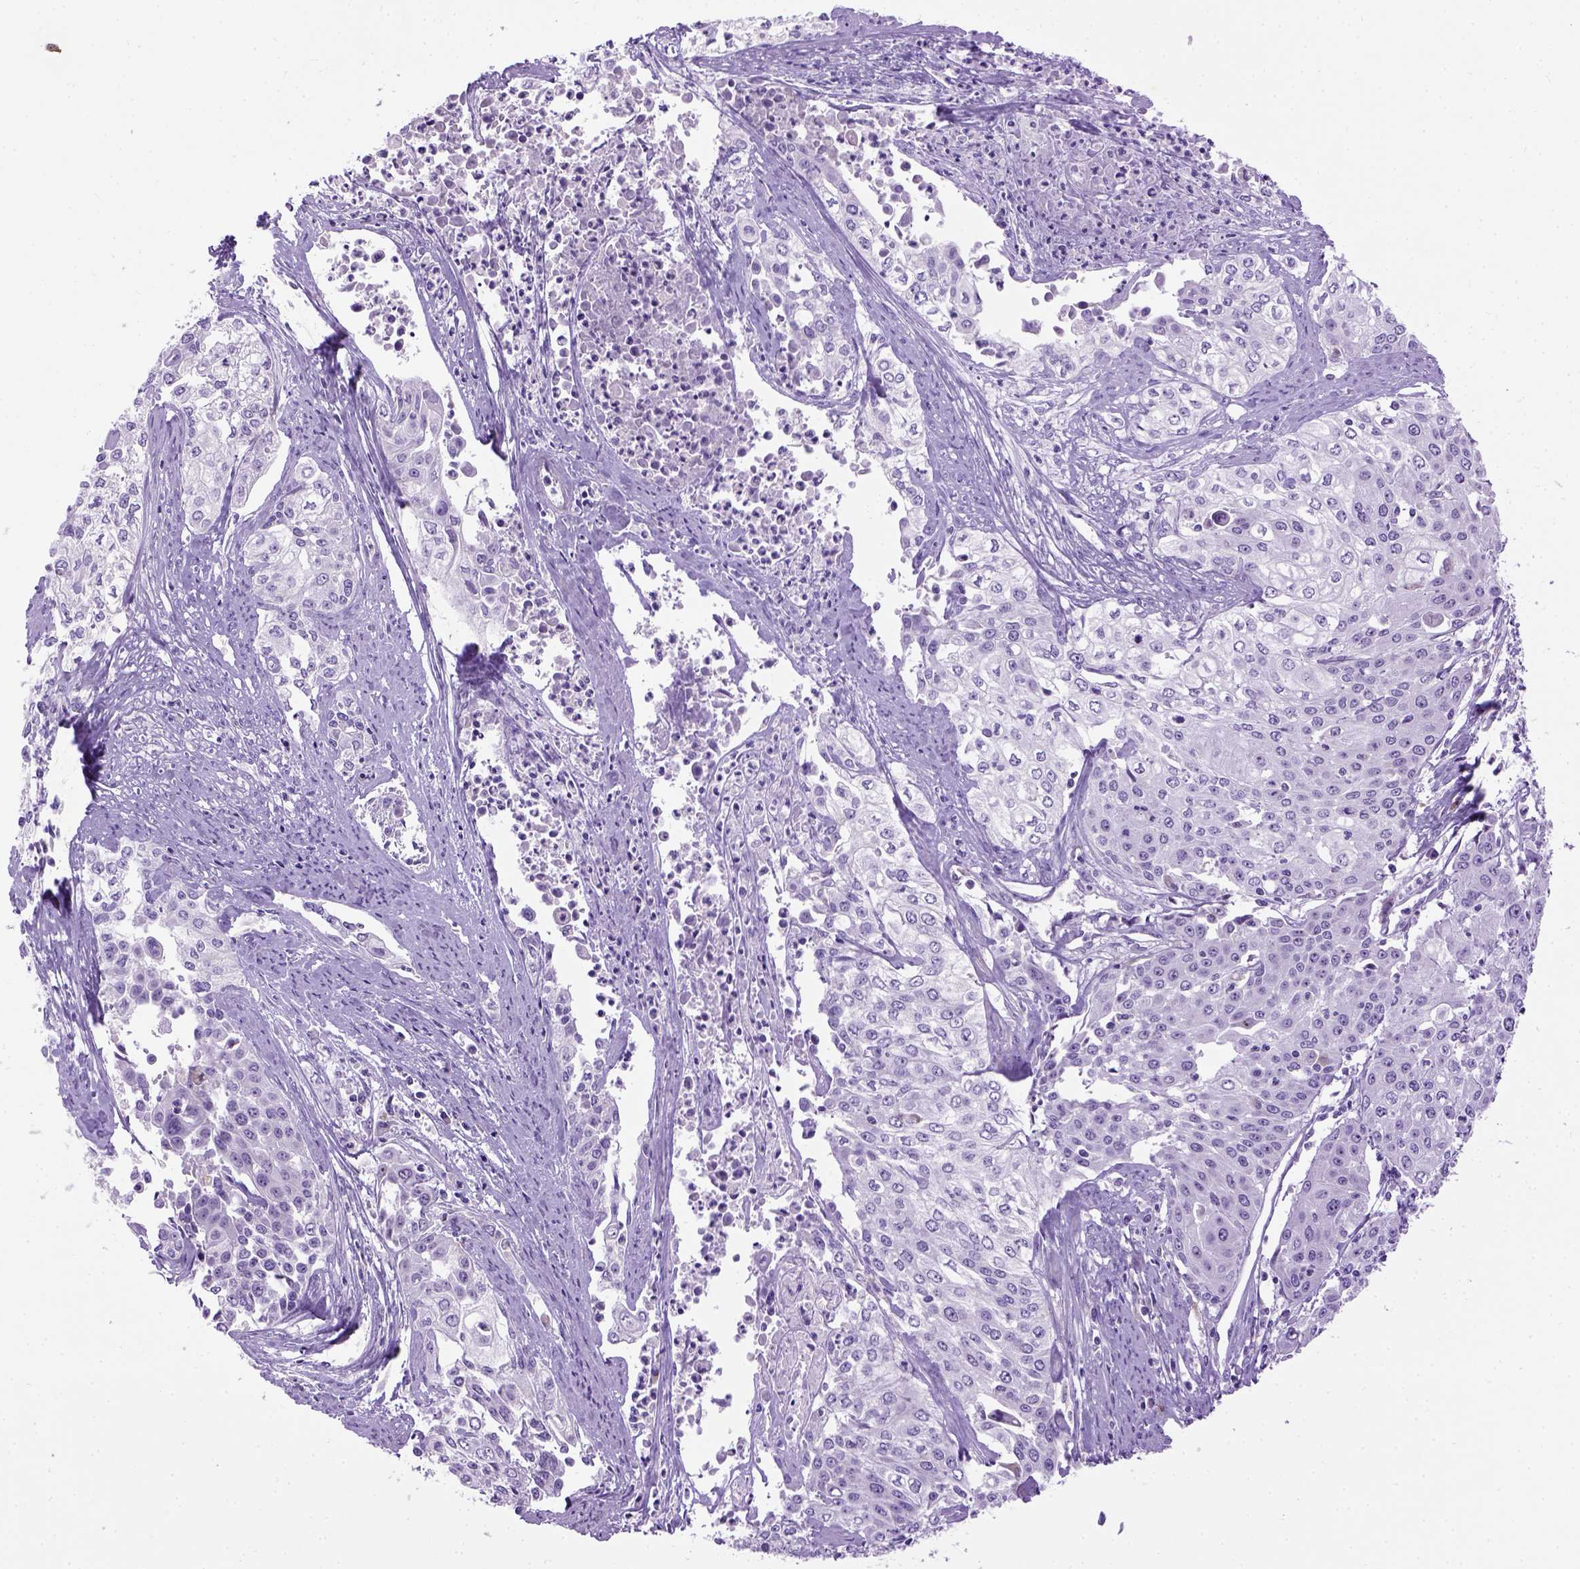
{"staining": {"intensity": "negative", "quantity": "none", "location": "none"}, "tissue": "cervical cancer", "cell_type": "Tumor cells", "image_type": "cancer", "snomed": [{"axis": "morphology", "description": "Squamous cell carcinoma, NOS"}, {"axis": "topography", "description": "Cervix"}], "caption": "IHC image of squamous cell carcinoma (cervical) stained for a protein (brown), which shows no staining in tumor cells.", "gene": "UTP4", "patient": {"sex": "female", "age": 39}}